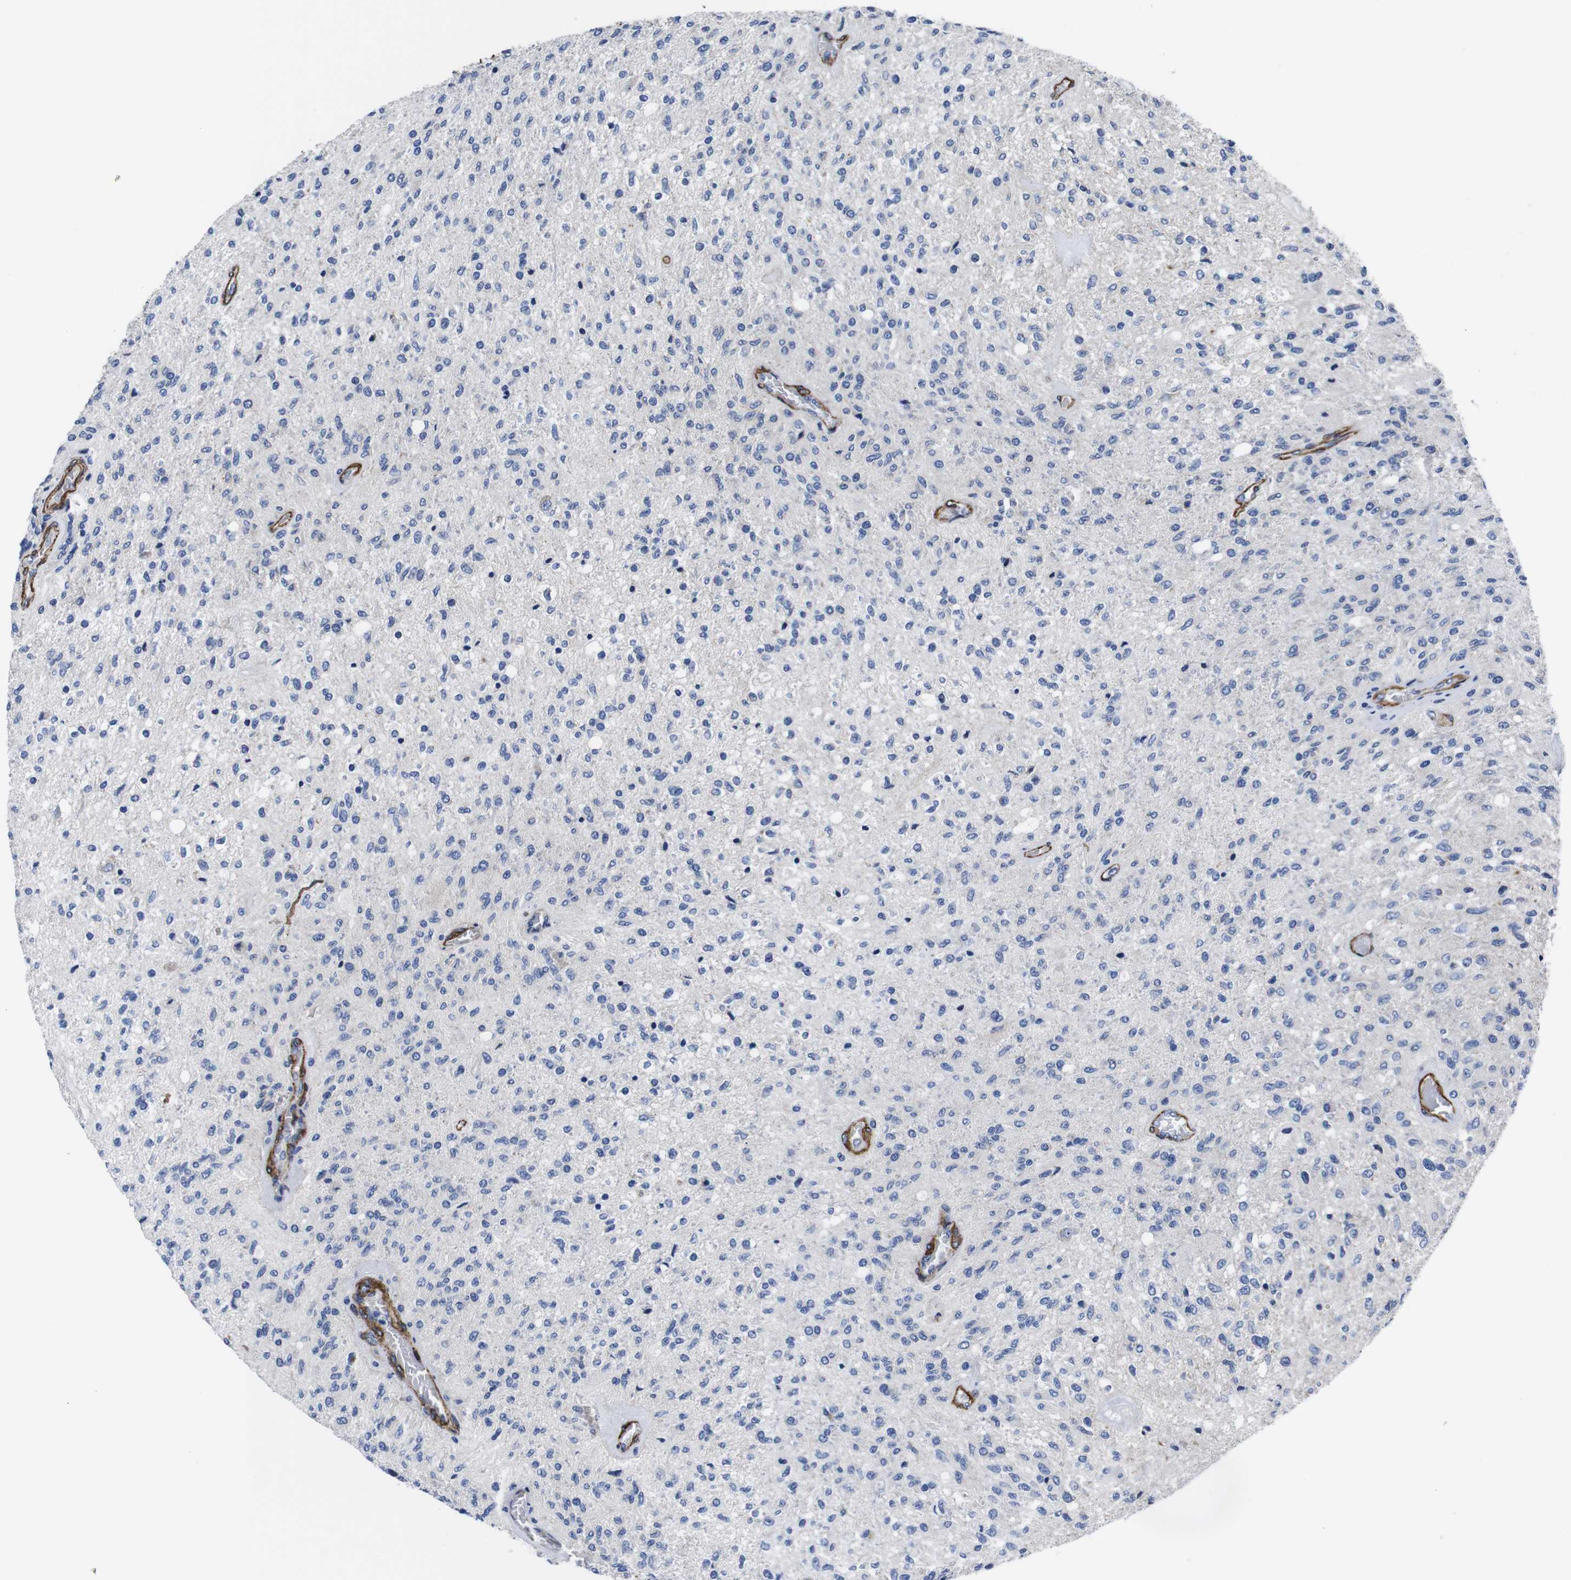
{"staining": {"intensity": "negative", "quantity": "none", "location": "none"}, "tissue": "glioma", "cell_type": "Tumor cells", "image_type": "cancer", "snomed": [{"axis": "morphology", "description": "Normal tissue, NOS"}, {"axis": "morphology", "description": "Glioma, malignant, High grade"}, {"axis": "topography", "description": "Cerebral cortex"}], "caption": "DAB (3,3'-diaminobenzidine) immunohistochemical staining of glioma shows no significant expression in tumor cells.", "gene": "WNT10A", "patient": {"sex": "male", "age": 77}}